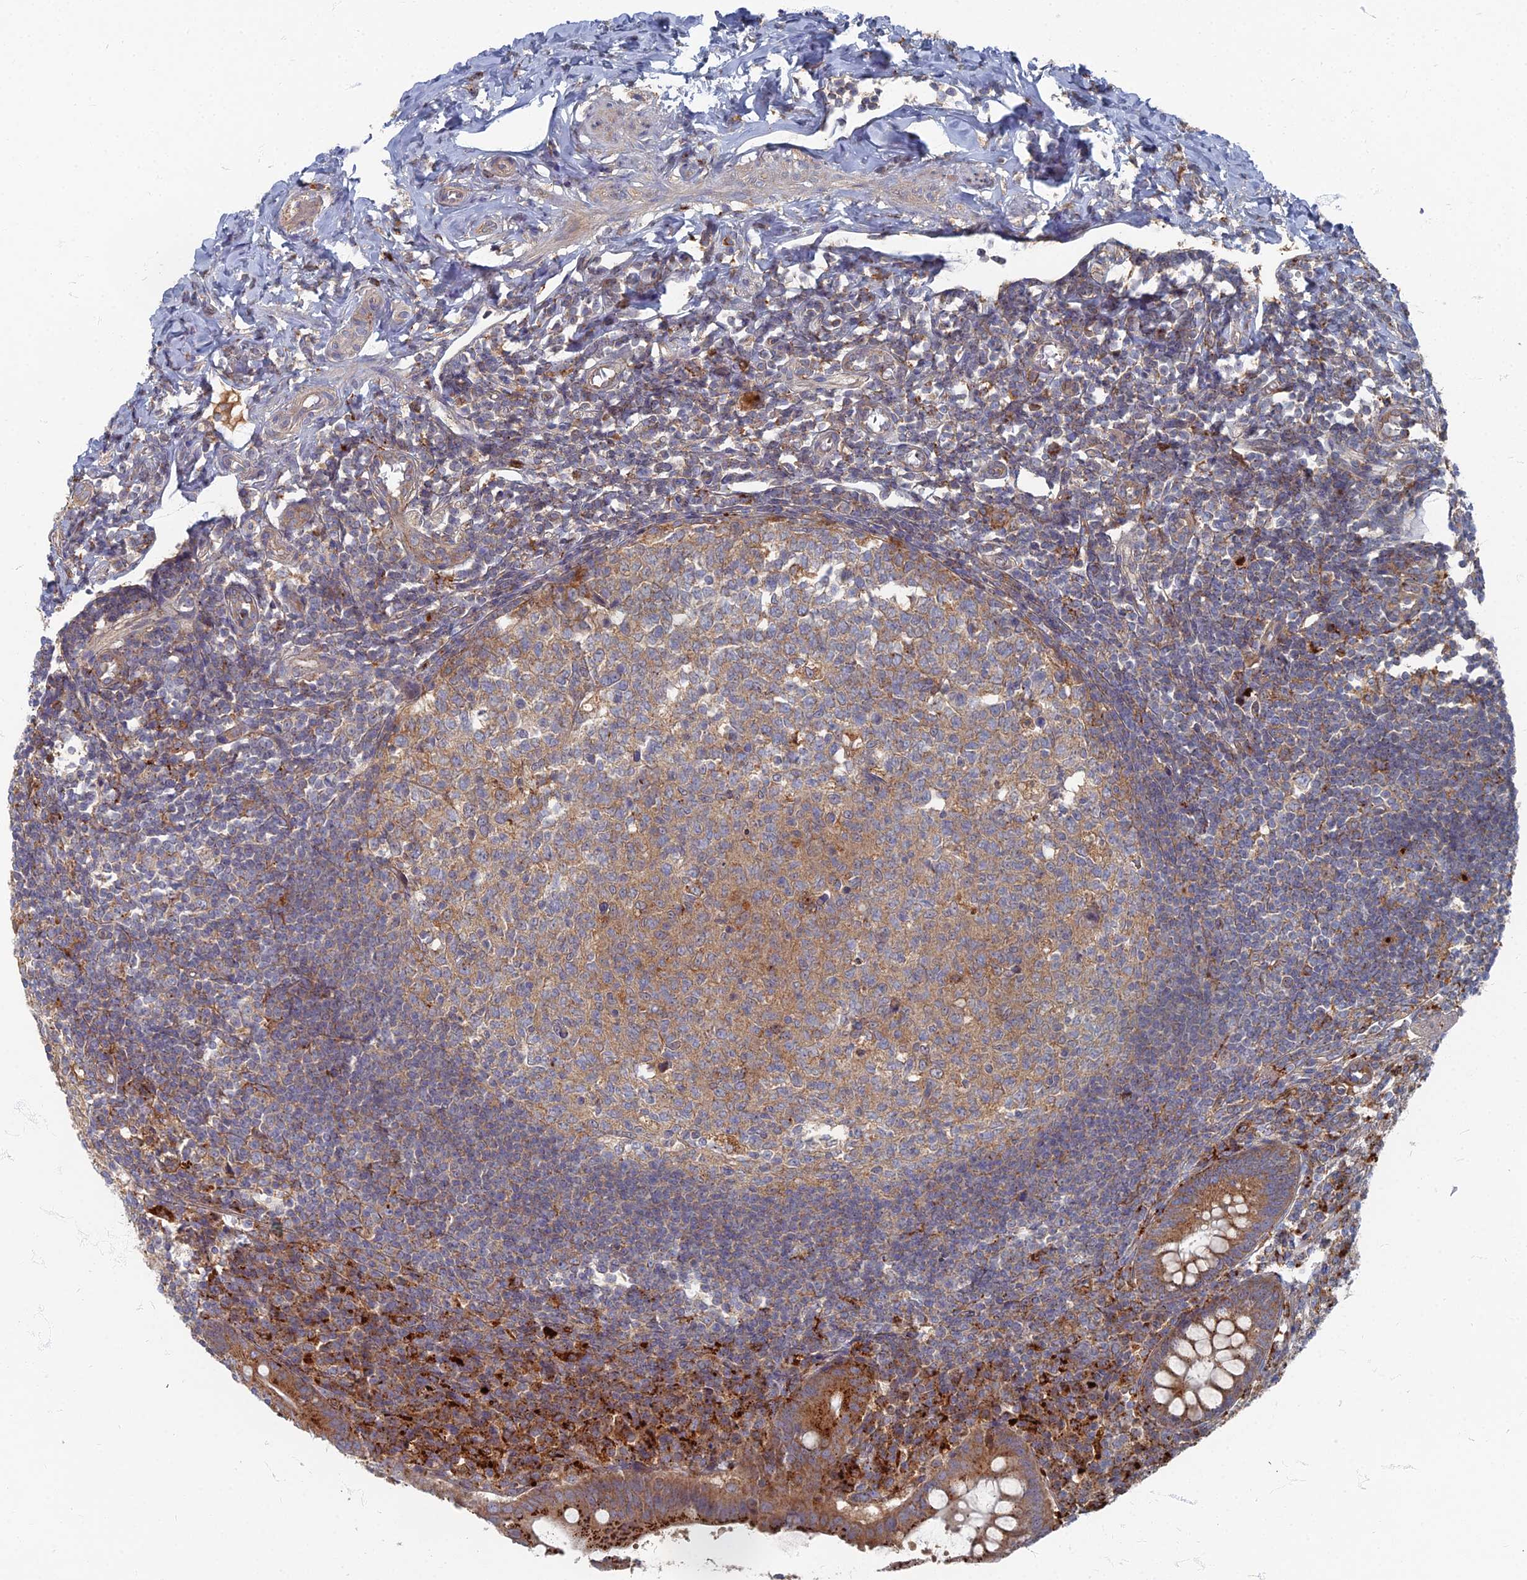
{"staining": {"intensity": "strong", "quantity": ">75%", "location": "cytoplasmic/membranous"}, "tissue": "appendix", "cell_type": "Glandular cells", "image_type": "normal", "snomed": [{"axis": "morphology", "description": "Normal tissue, NOS"}, {"axis": "topography", "description": "Appendix"}], "caption": "The photomicrograph demonstrates immunohistochemical staining of benign appendix. There is strong cytoplasmic/membranous staining is present in approximately >75% of glandular cells.", "gene": "PPCDC", "patient": {"sex": "female", "age": 33}}